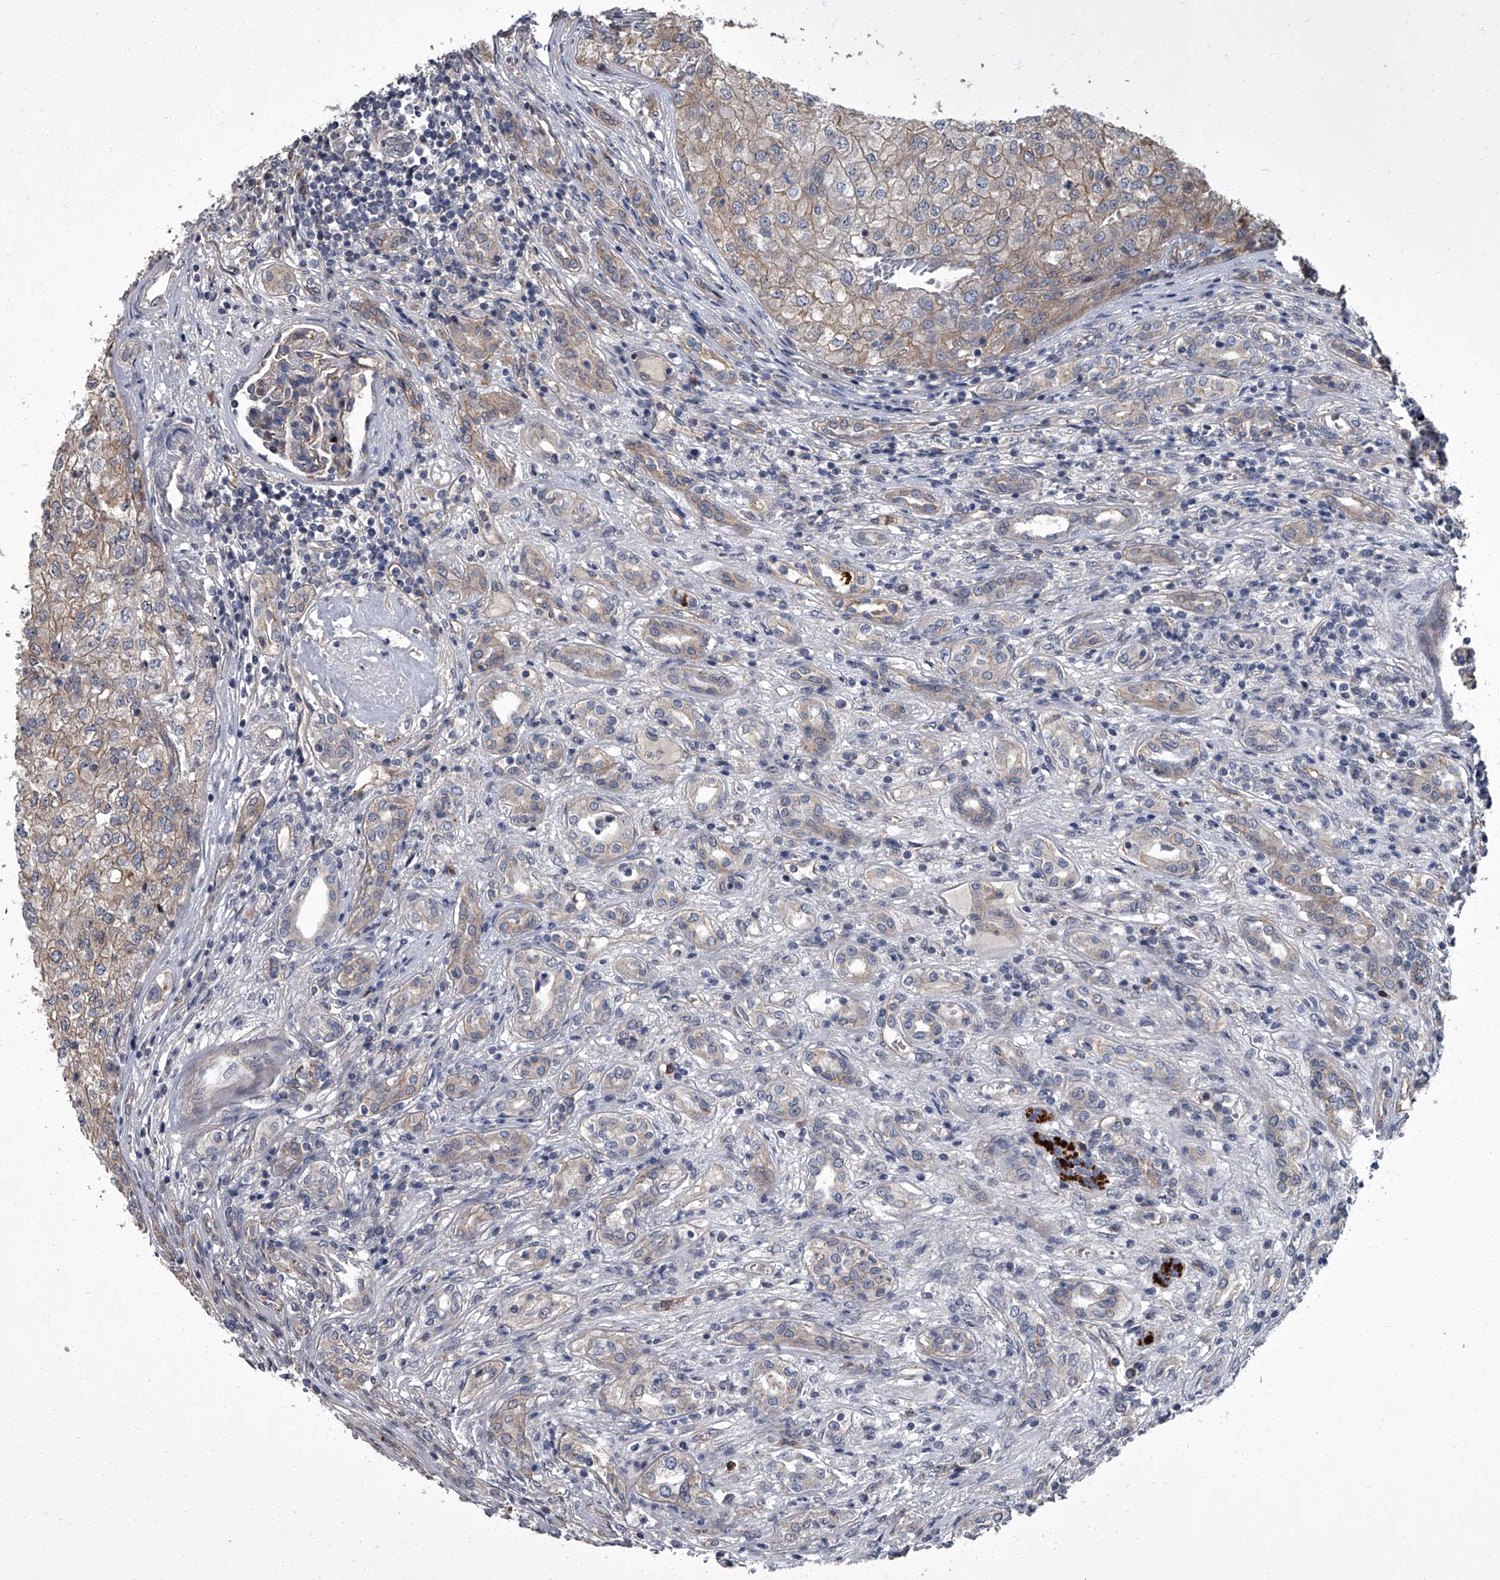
{"staining": {"intensity": "weak", "quantity": ">75%", "location": "cytoplasmic/membranous"}, "tissue": "renal cancer", "cell_type": "Tumor cells", "image_type": "cancer", "snomed": [{"axis": "morphology", "description": "Adenocarcinoma, NOS"}, {"axis": "topography", "description": "Kidney"}], "caption": "Renal cancer (adenocarcinoma) tissue displays weak cytoplasmic/membranous staining in approximately >75% of tumor cells (DAB (3,3'-diaminobenzidine) = brown stain, brightfield microscopy at high magnification).", "gene": "SIRT4", "patient": {"sex": "female", "age": 54}}